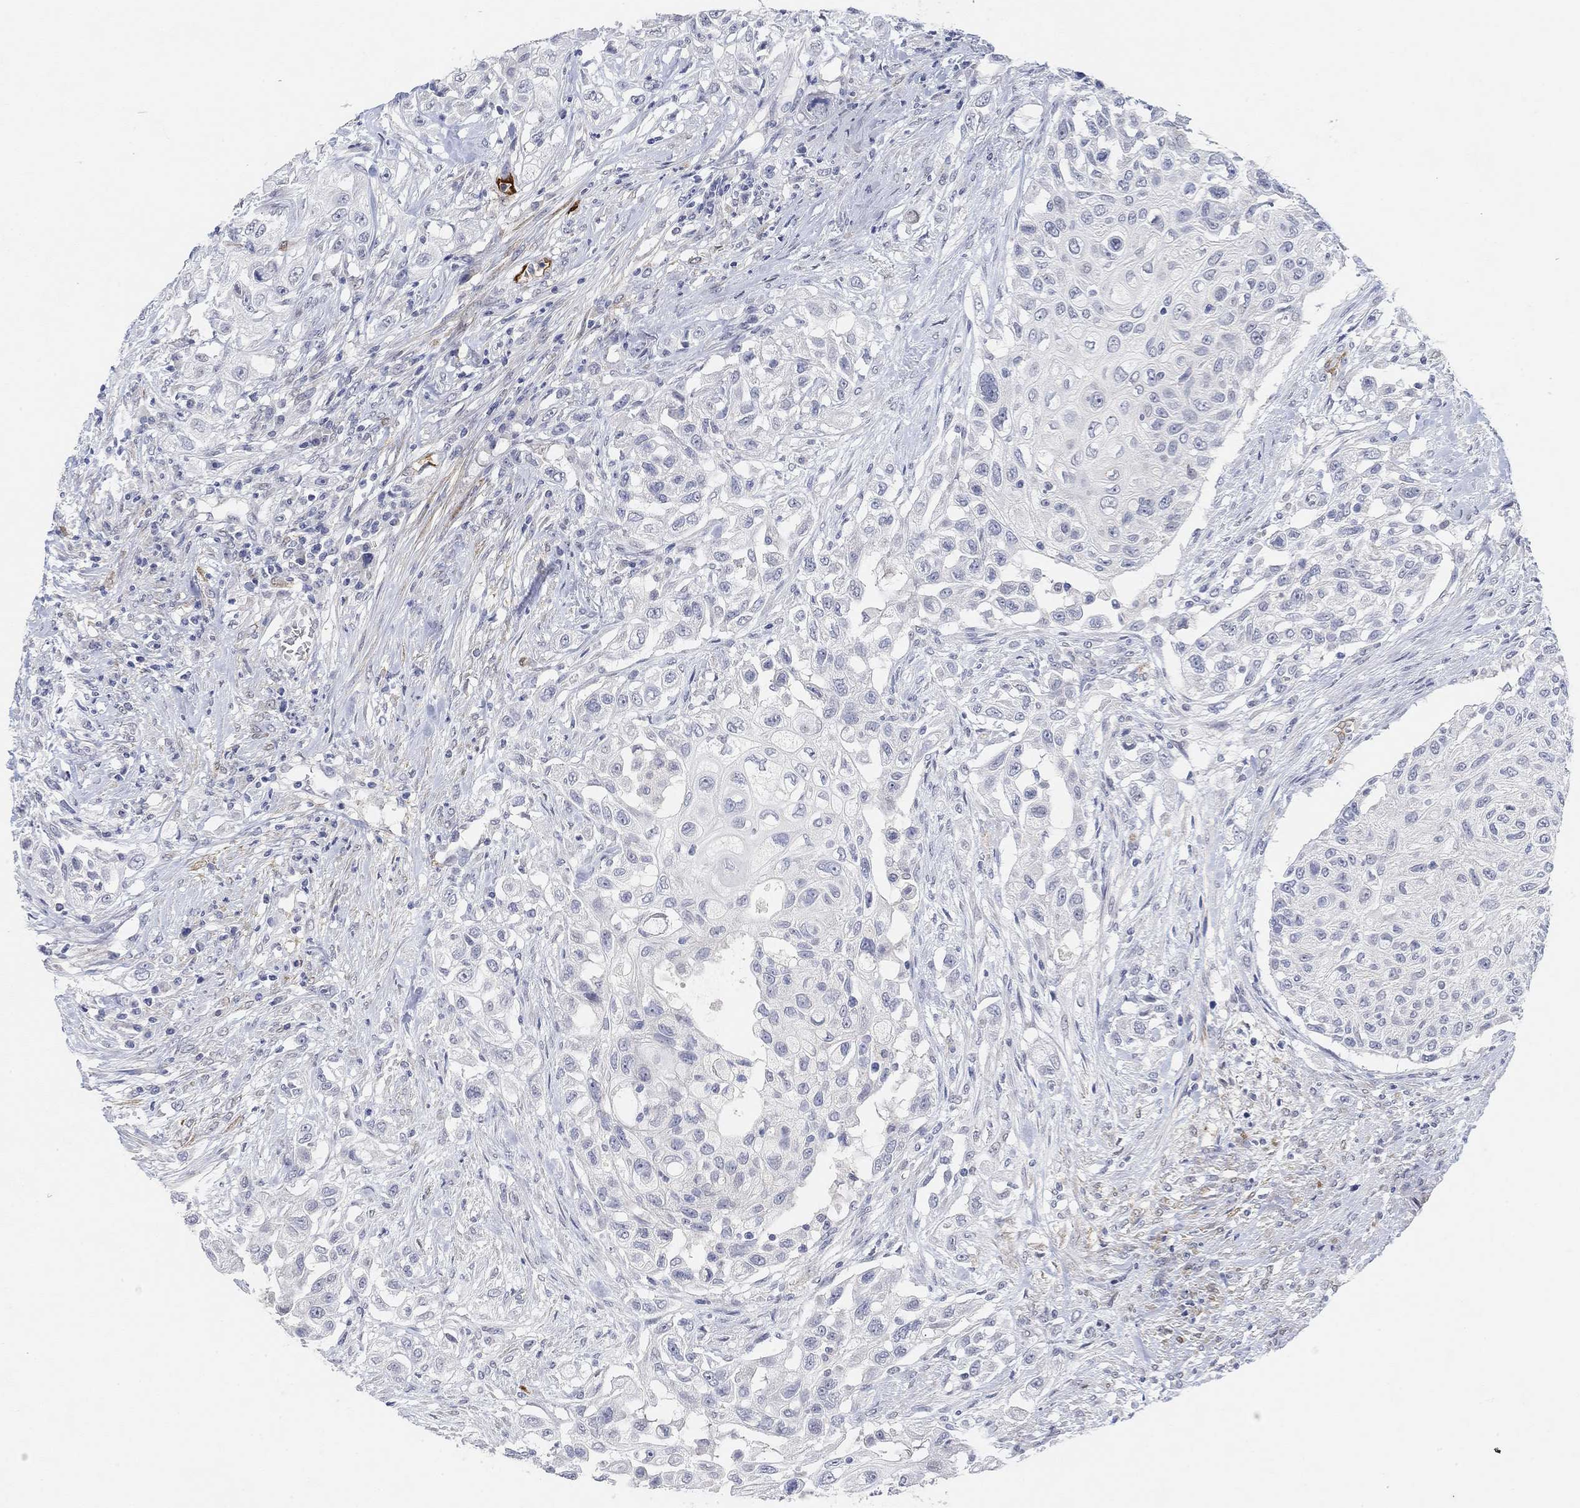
{"staining": {"intensity": "negative", "quantity": "none", "location": "none"}, "tissue": "urothelial cancer", "cell_type": "Tumor cells", "image_type": "cancer", "snomed": [{"axis": "morphology", "description": "Urothelial carcinoma, High grade"}, {"axis": "topography", "description": "Urinary bladder"}], "caption": "Tumor cells are negative for protein expression in human high-grade urothelial carcinoma. The staining was performed using DAB to visualize the protein expression in brown, while the nuclei were stained in blue with hematoxylin (Magnification: 20x).", "gene": "VAT1L", "patient": {"sex": "female", "age": 56}}